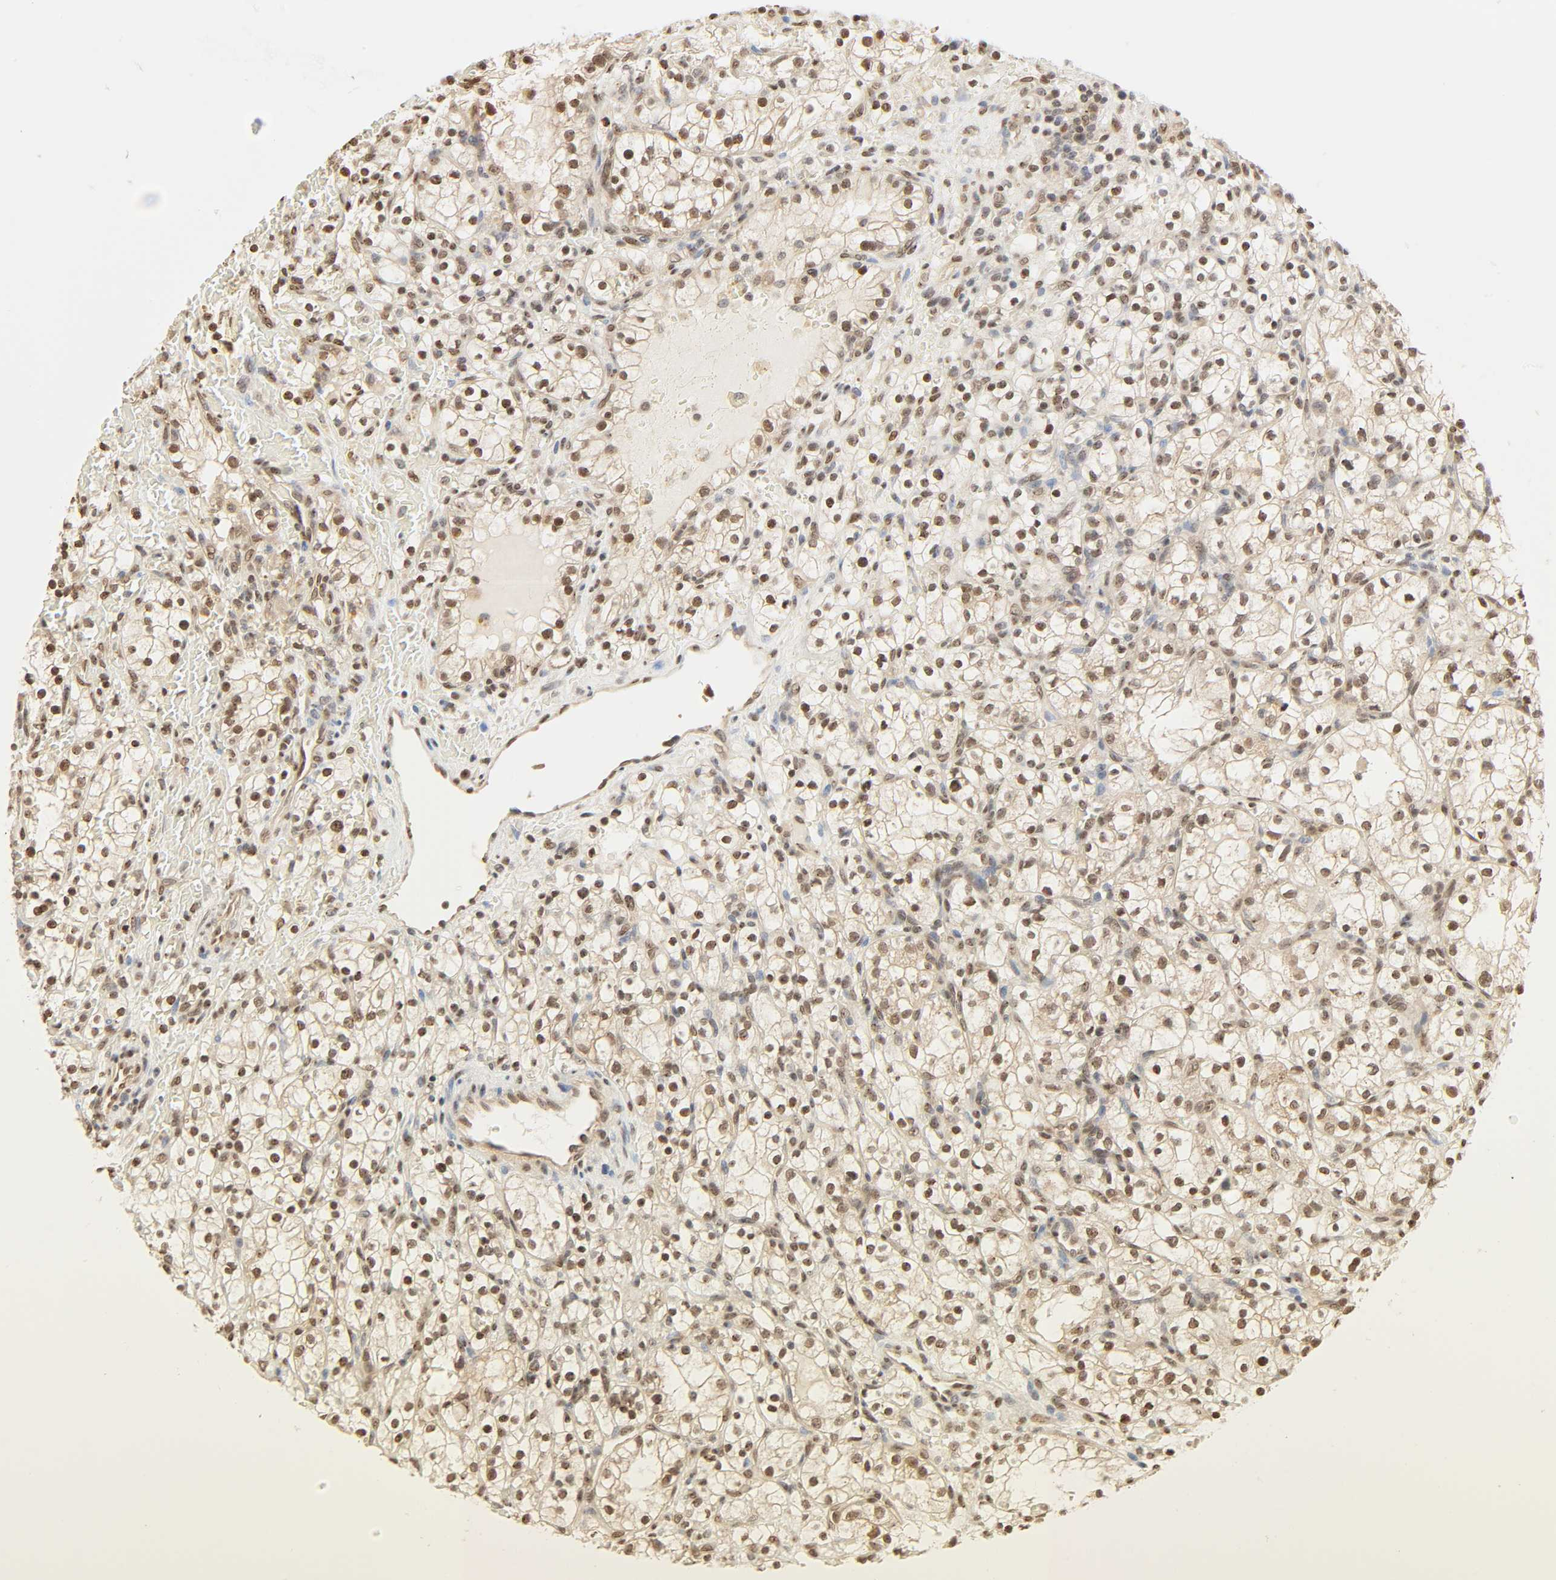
{"staining": {"intensity": "moderate", "quantity": ">75%", "location": "nuclear"}, "tissue": "renal cancer", "cell_type": "Tumor cells", "image_type": "cancer", "snomed": [{"axis": "morphology", "description": "Normal tissue, NOS"}, {"axis": "morphology", "description": "Adenocarcinoma, NOS"}, {"axis": "topography", "description": "Kidney"}], "caption": "Immunohistochemical staining of renal adenocarcinoma demonstrates moderate nuclear protein staining in about >75% of tumor cells.", "gene": "UBC", "patient": {"sex": "female", "age": 55}}